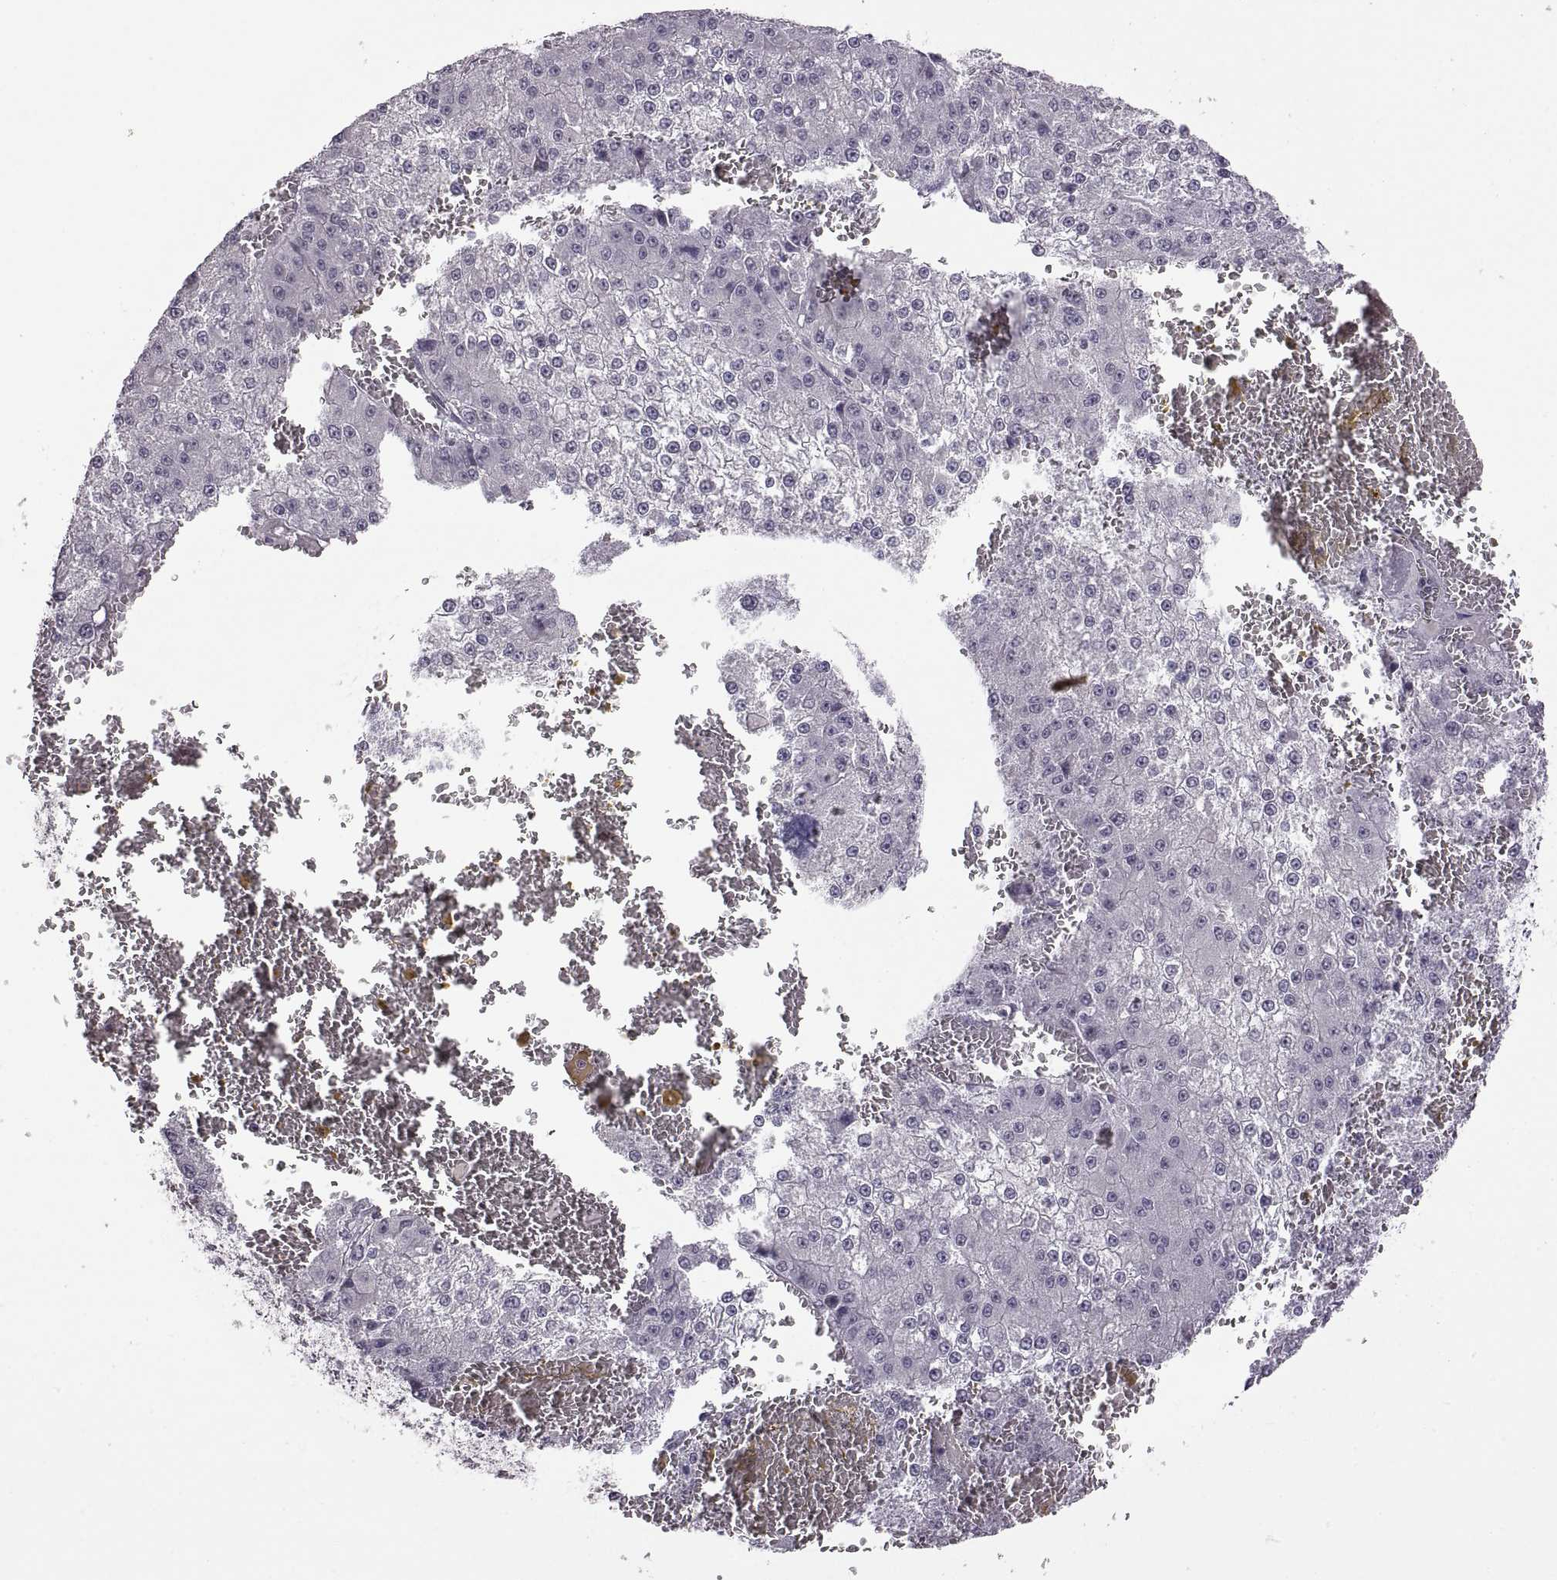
{"staining": {"intensity": "negative", "quantity": "none", "location": "none"}, "tissue": "liver cancer", "cell_type": "Tumor cells", "image_type": "cancer", "snomed": [{"axis": "morphology", "description": "Carcinoma, Hepatocellular, NOS"}, {"axis": "topography", "description": "Liver"}], "caption": "Tumor cells show no significant protein positivity in liver cancer.", "gene": "NEK2", "patient": {"sex": "female", "age": 73}}